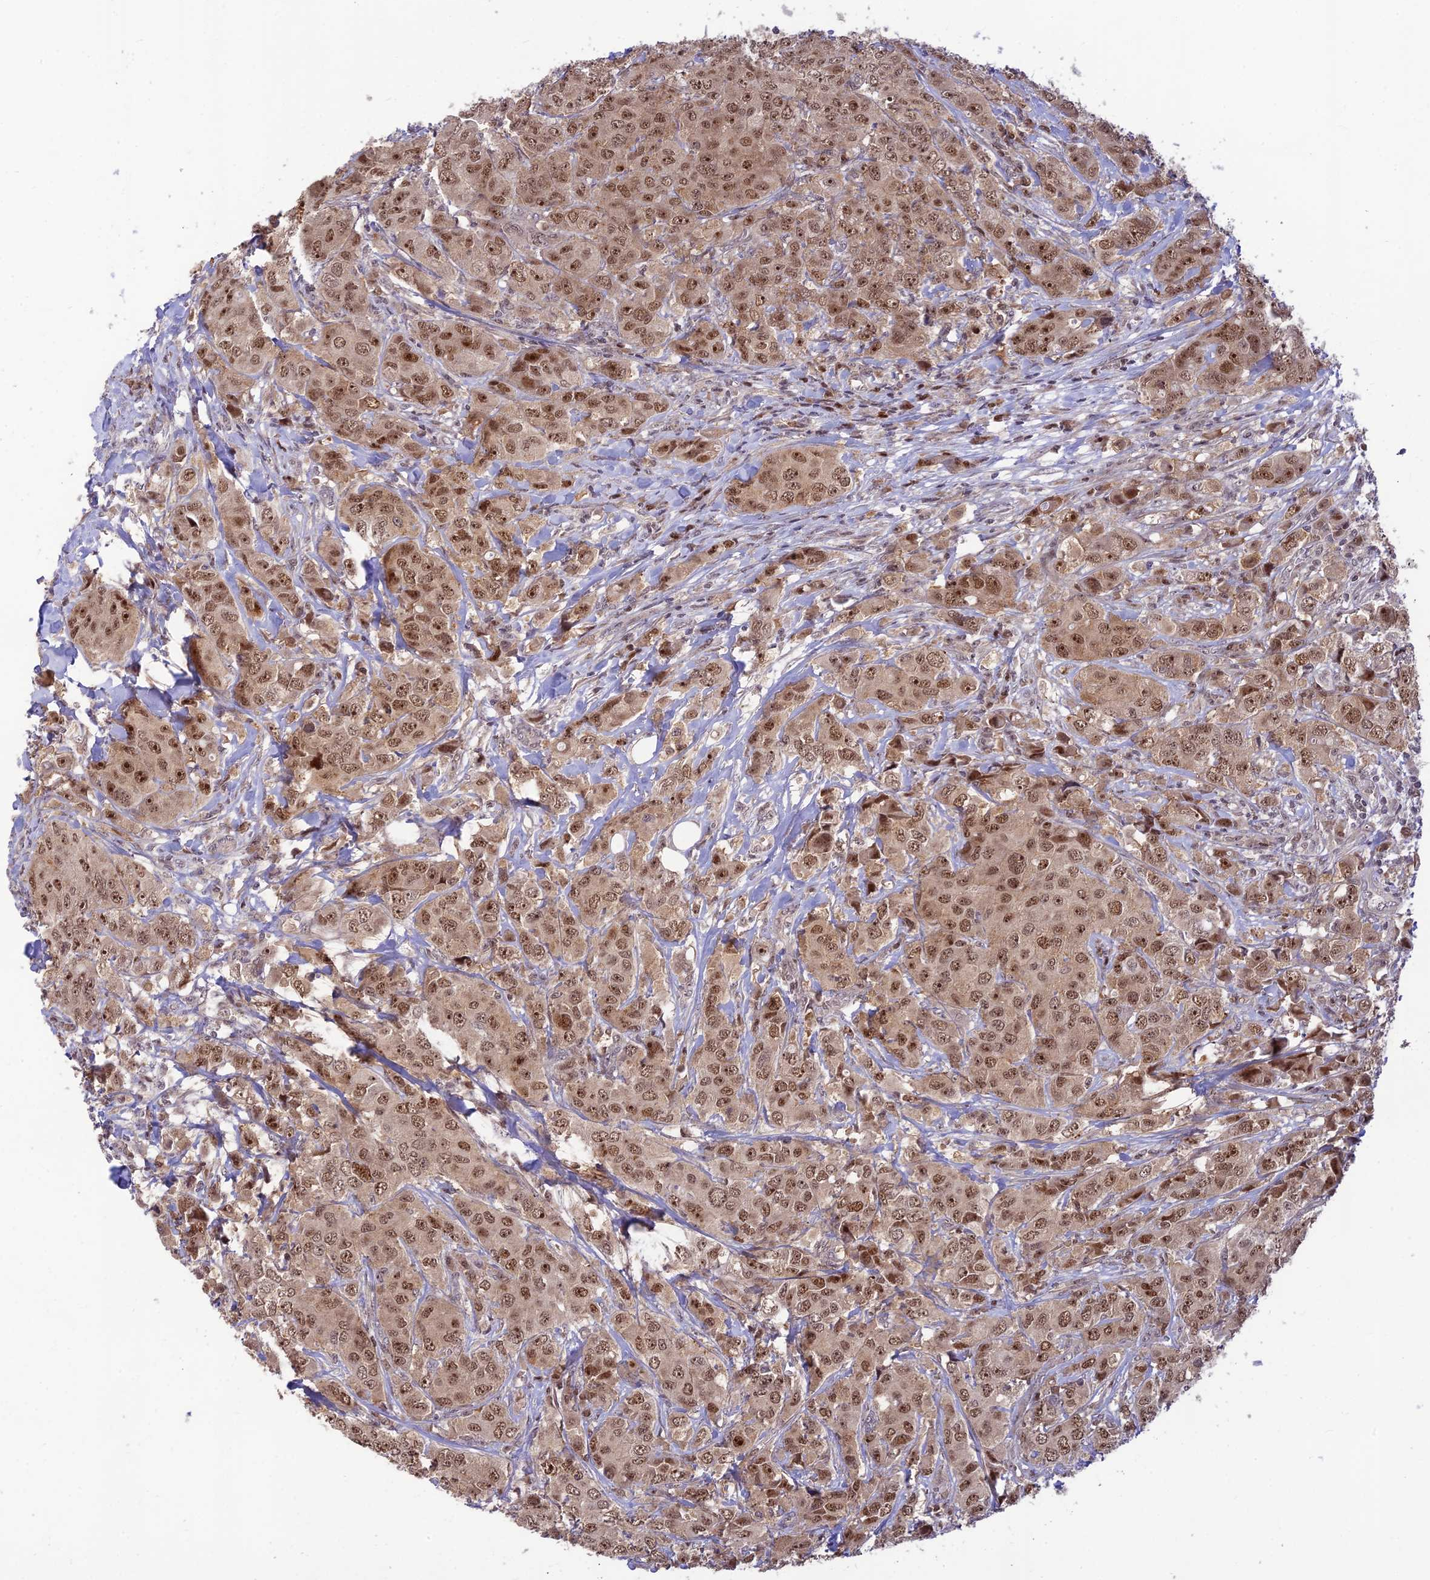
{"staining": {"intensity": "moderate", "quantity": ">75%", "location": "nuclear"}, "tissue": "breast cancer", "cell_type": "Tumor cells", "image_type": "cancer", "snomed": [{"axis": "morphology", "description": "Duct carcinoma"}, {"axis": "topography", "description": "Breast"}], "caption": "Immunohistochemical staining of breast cancer (intraductal carcinoma) displays moderate nuclear protein staining in about >75% of tumor cells.", "gene": "ASPDH", "patient": {"sex": "female", "age": 43}}